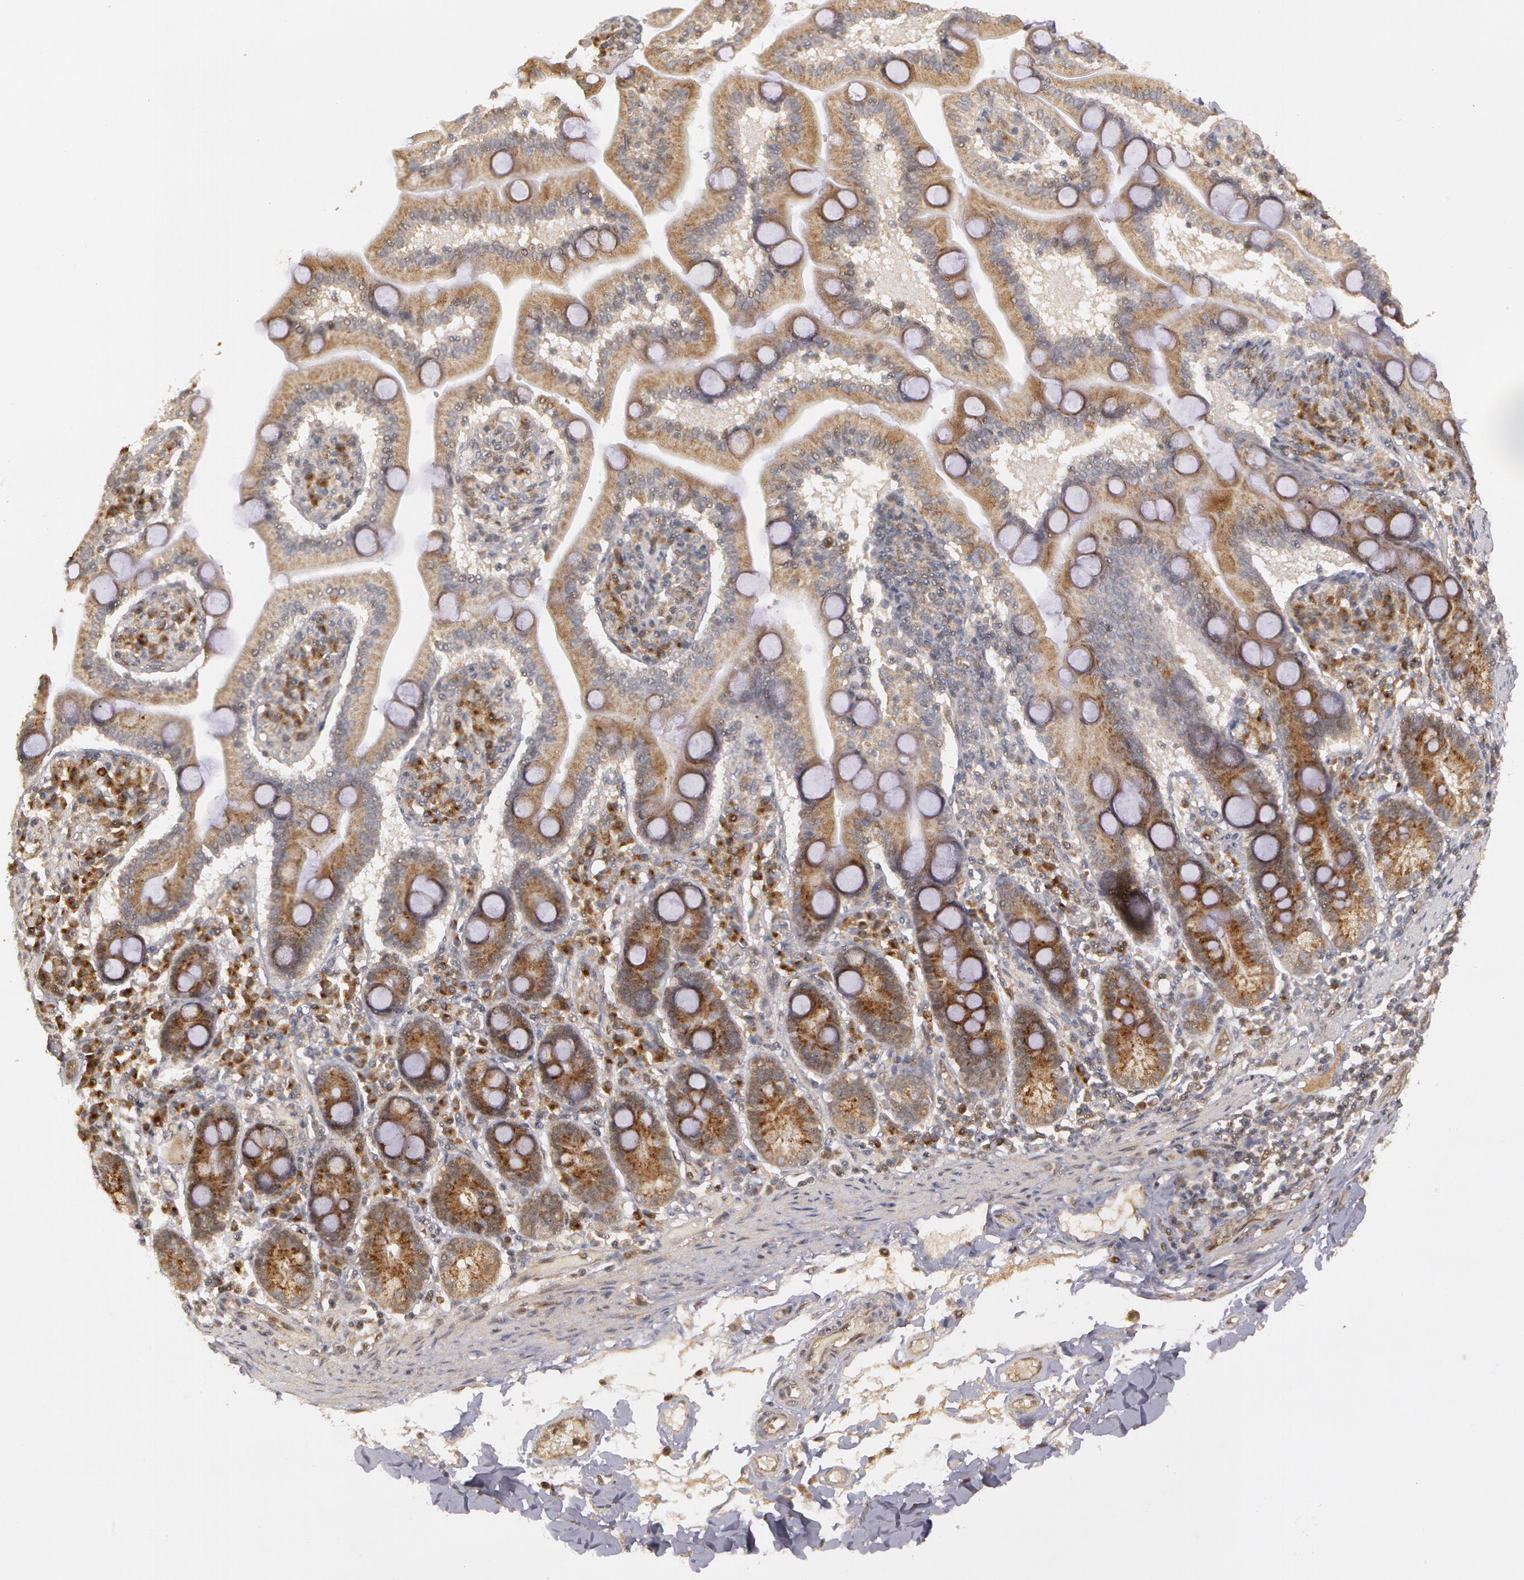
{"staining": {"intensity": "weak", "quantity": ">75%", "location": "nuclear"}, "tissue": "adipose tissue", "cell_type": "Adipocytes", "image_type": "normal", "snomed": [{"axis": "morphology", "description": "Normal tissue, NOS"}, {"axis": "topography", "description": "Duodenum"}], "caption": "Adipose tissue stained for a protein (brown) demonstrates weak nuclear positive positivity in approximately >75% of adipocytes.", "gene": "STX5", "patient": {"sex": "male", "age": 63}}